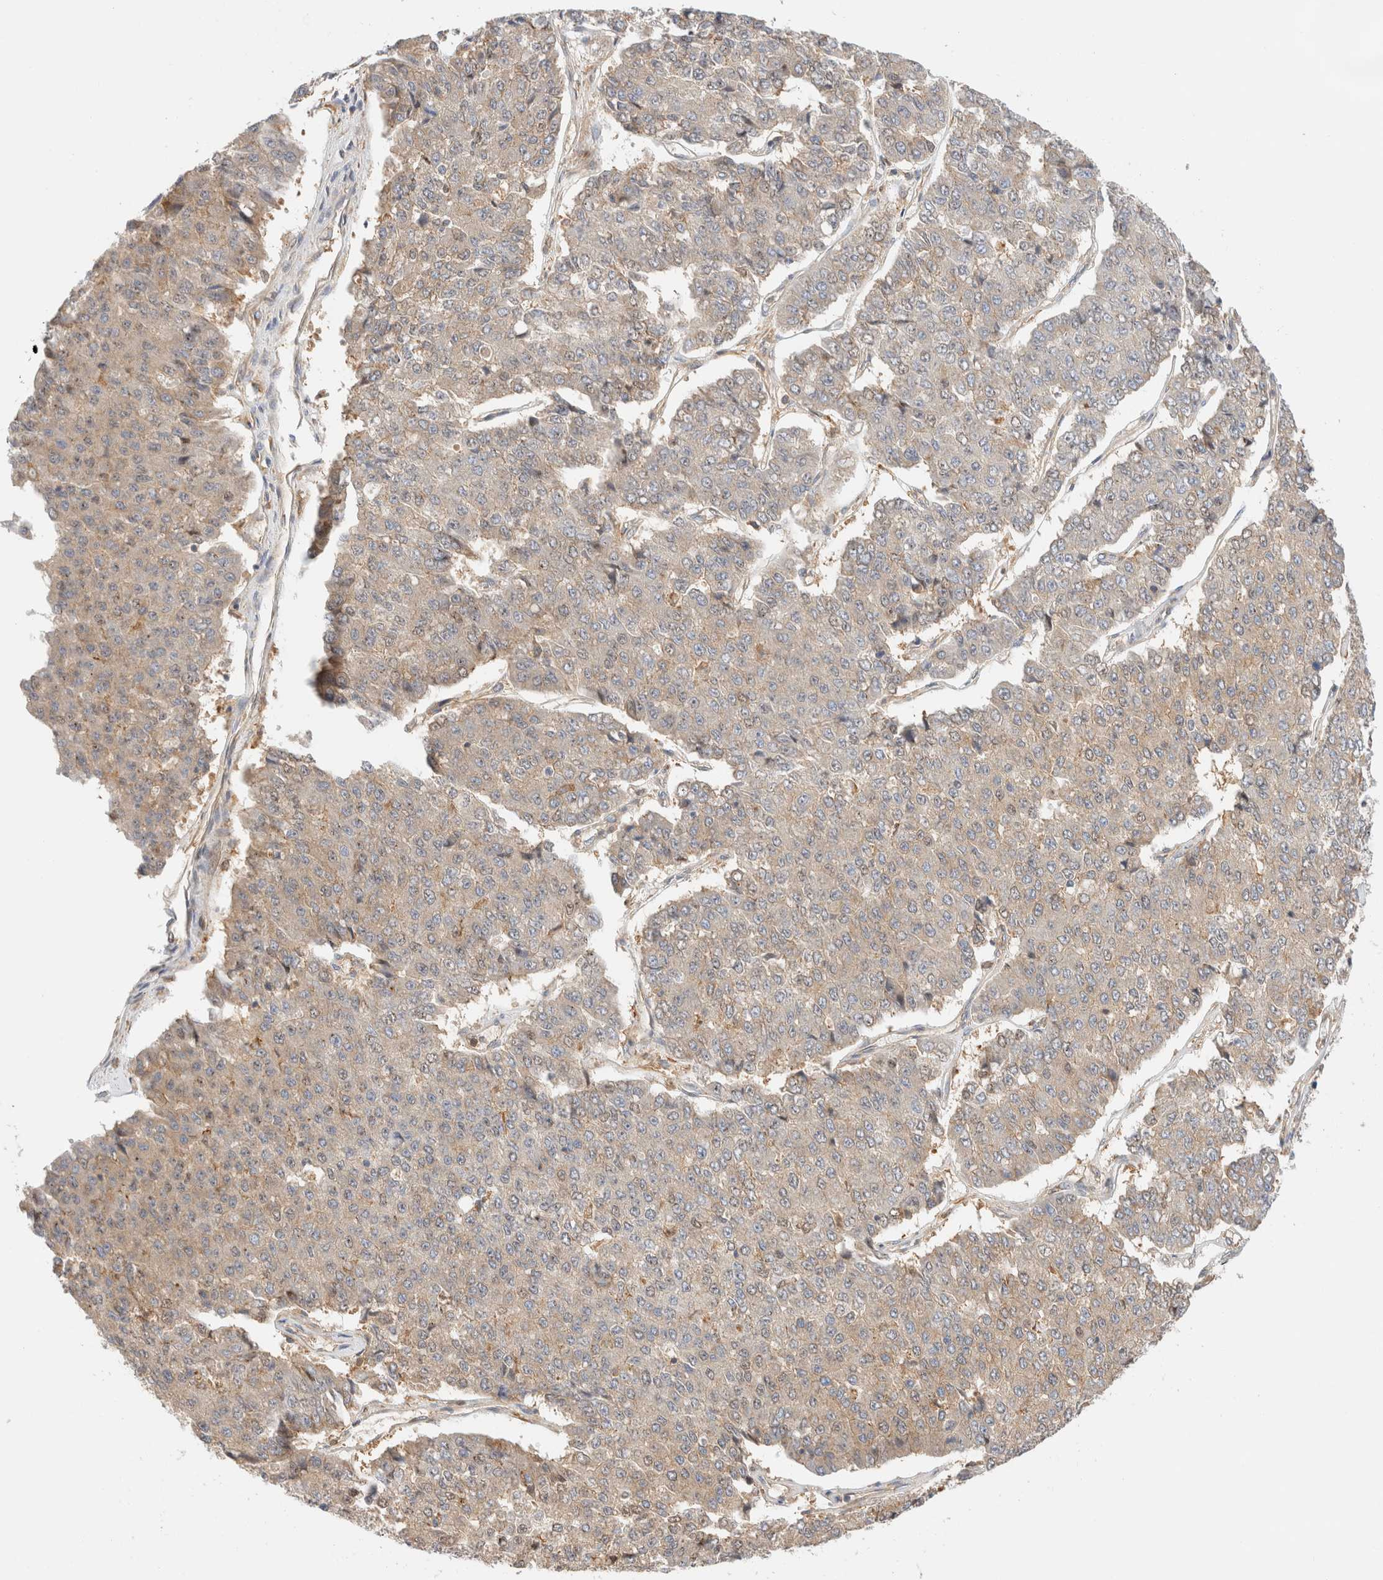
{"staining": {"intensity": "weak", "quantity": "<25%", "location": "cytoplasmic/membranous"}, "tissue": "pancreatic cancer", "cell_type": "Tumor cells", "image_type": "cancer", "snomed": [{"axis": "morphology", "description": "Adenocarcinoma, NOS"}, {"axis": "topography", "description": "Pancreas"}], "caption": "Micrograph shows no significant protein staining in tumor cells of pancreatic cancer (adenocarcinoma).", "gene": "RABEP1", "patient": {"sex": "male", "age": 50}}